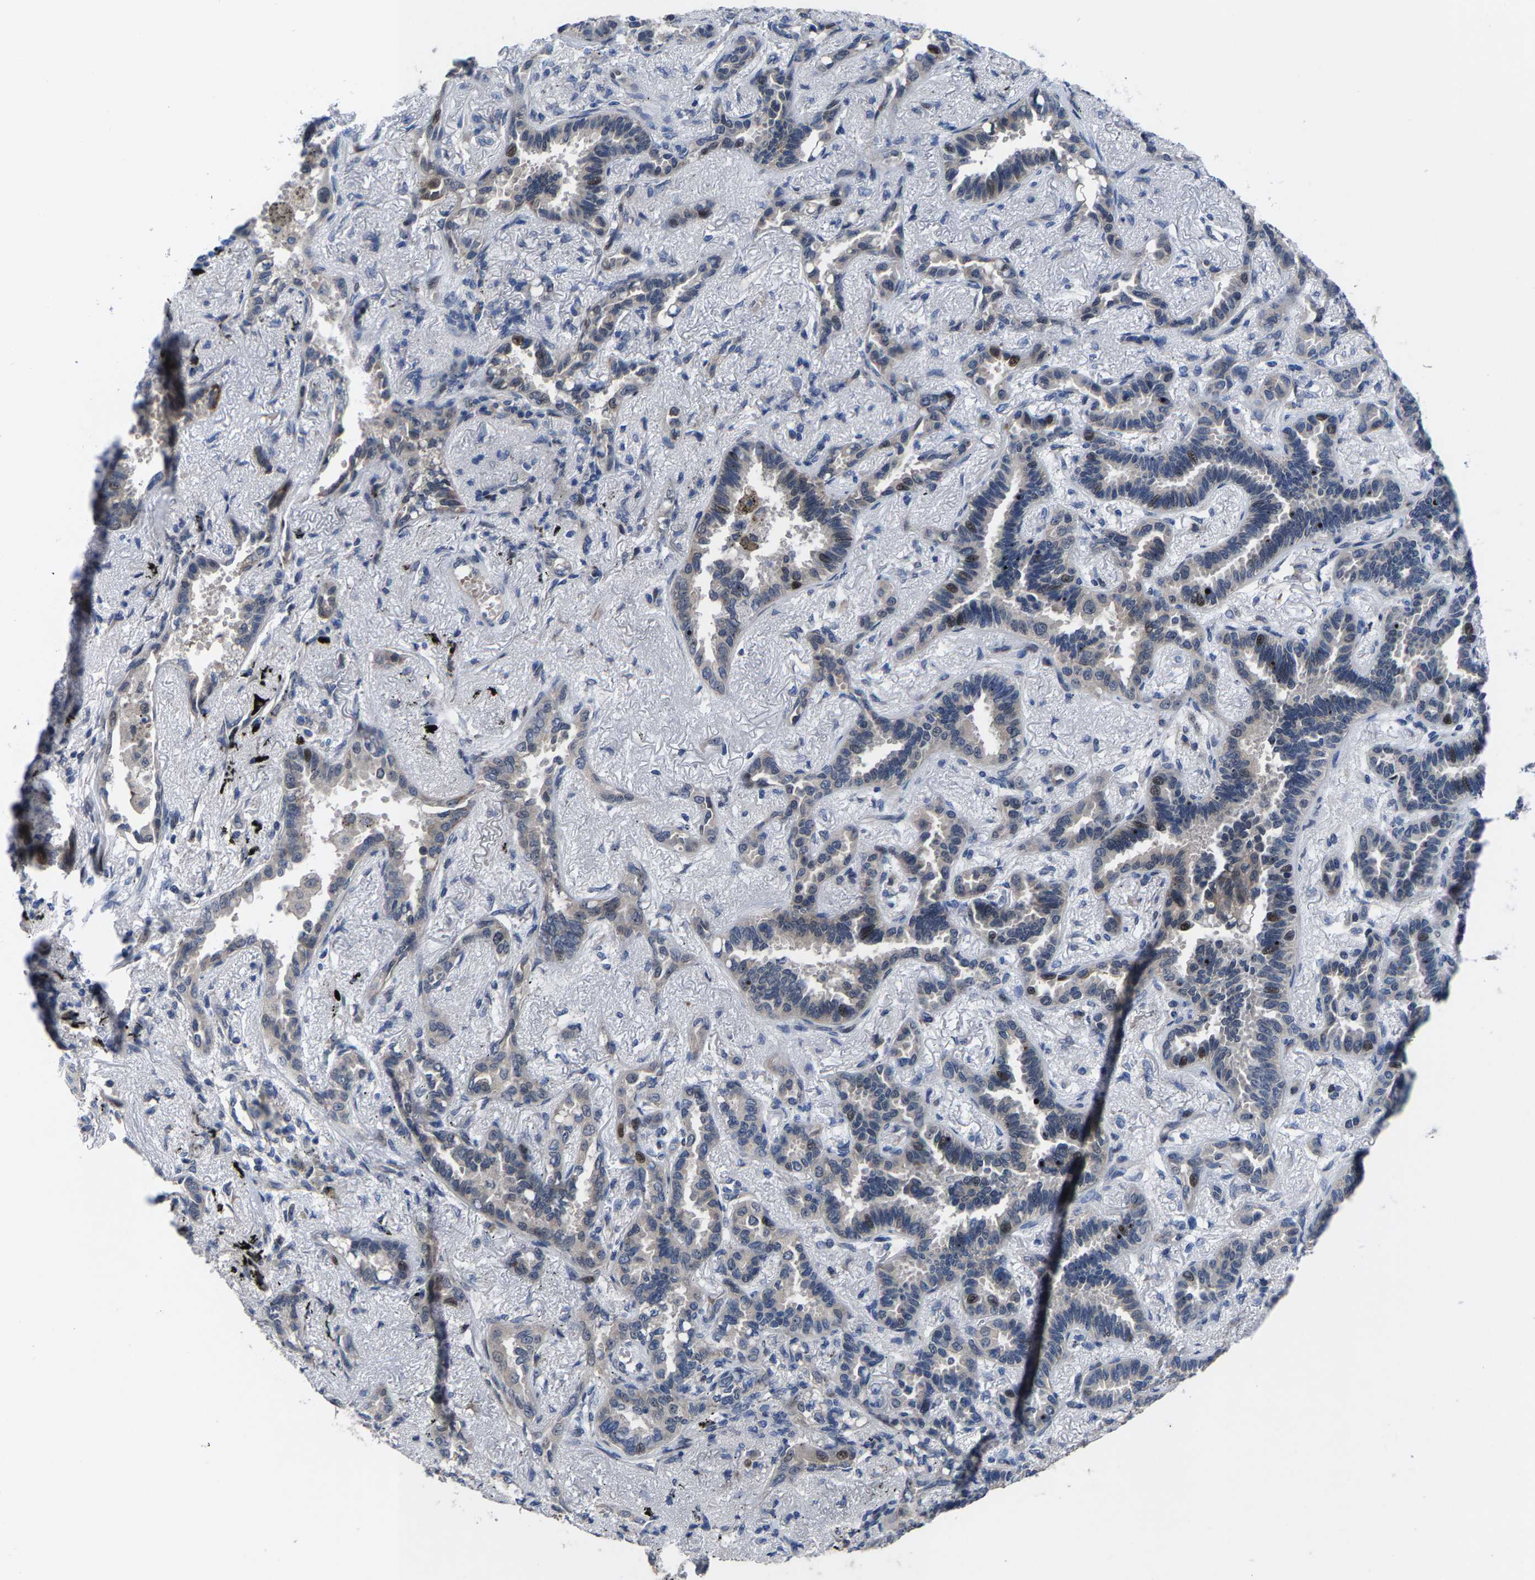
{"staining": {"intensity": "weak", "quantity": "<25%", "location": "cytoplasmic/membranous,nuclear"}, "tissue": "lung cancer", "cell_type": "Tumor cells", "image_type": "cancer", "snomed": [{"axis": "morphology", "description": "Adenocarcinoma, NOS"}, {"axis": "topography", "description": "Lung"}], "caption": "Lung cancer stained for a protein using immunohistochemistry (IHC) displays no staining tumor cells.", "gene": "HAUS6", "patient": {"sex": "male", "age": 59}}